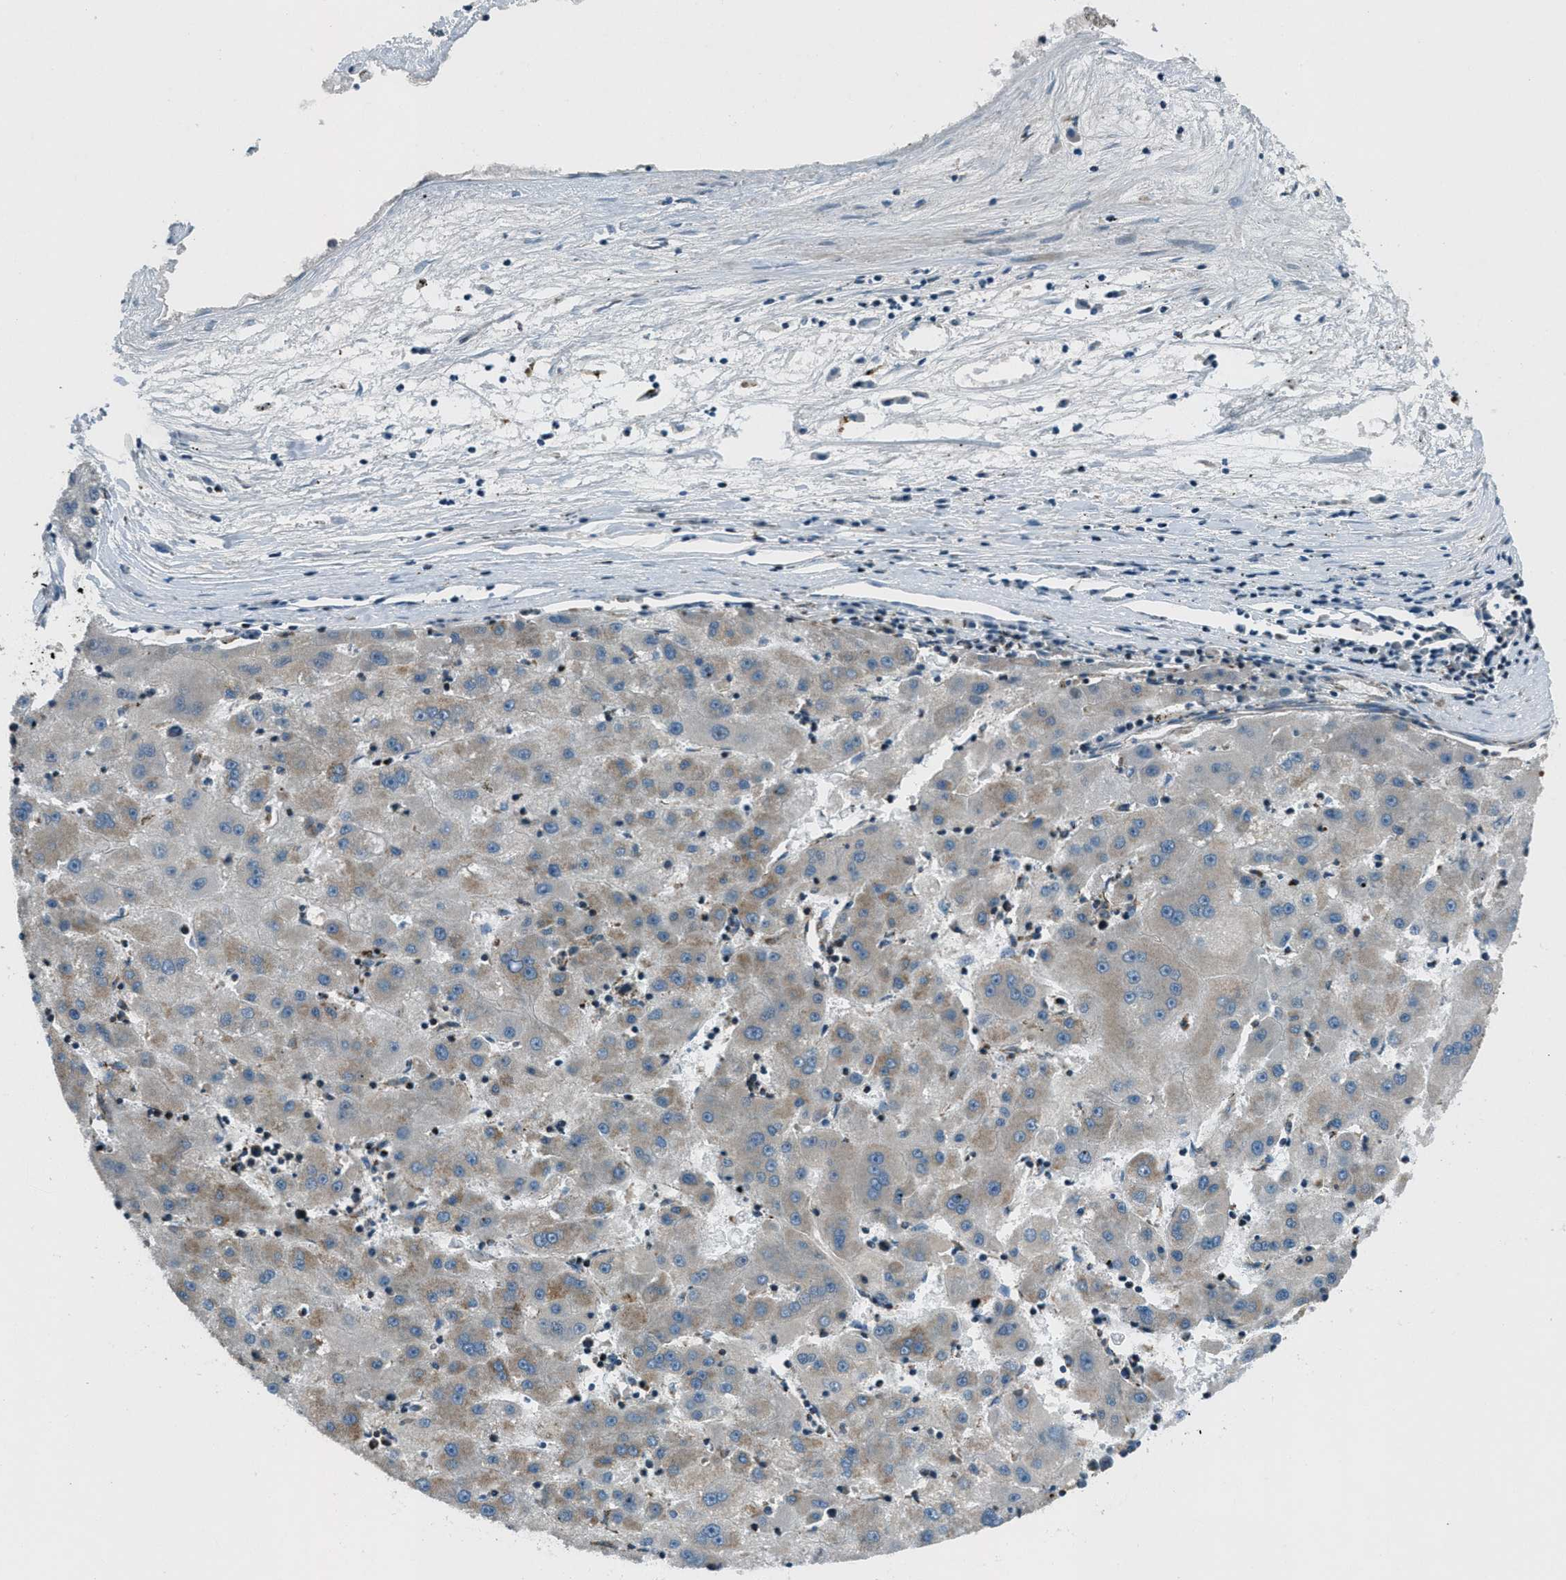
{"staining": {"intensity": "moderate", "quantity": "<25%", "location": "cytoplasmic/membranous"}, "tissue": "liver cancer", "cell_type": "Tumor cells", "image_type": "cancer", "snomed": [{"axis": "morphology", "description": "Carcinoma, Hepatocellular, NOS"}, {"axis": "topography", "description": "Liver"}], "caption": "IHC photomicrograph of neoplastic tissue: liver cancer stained using IHC shows low levels of moderate protein expression localized specifically in the cytoplasmic/membranous of tumor cells, appearing as a cytoplasmic/membranous brown color.", "gene": "CLEC2D", "patient": {"sex": "male", "age": 72}}